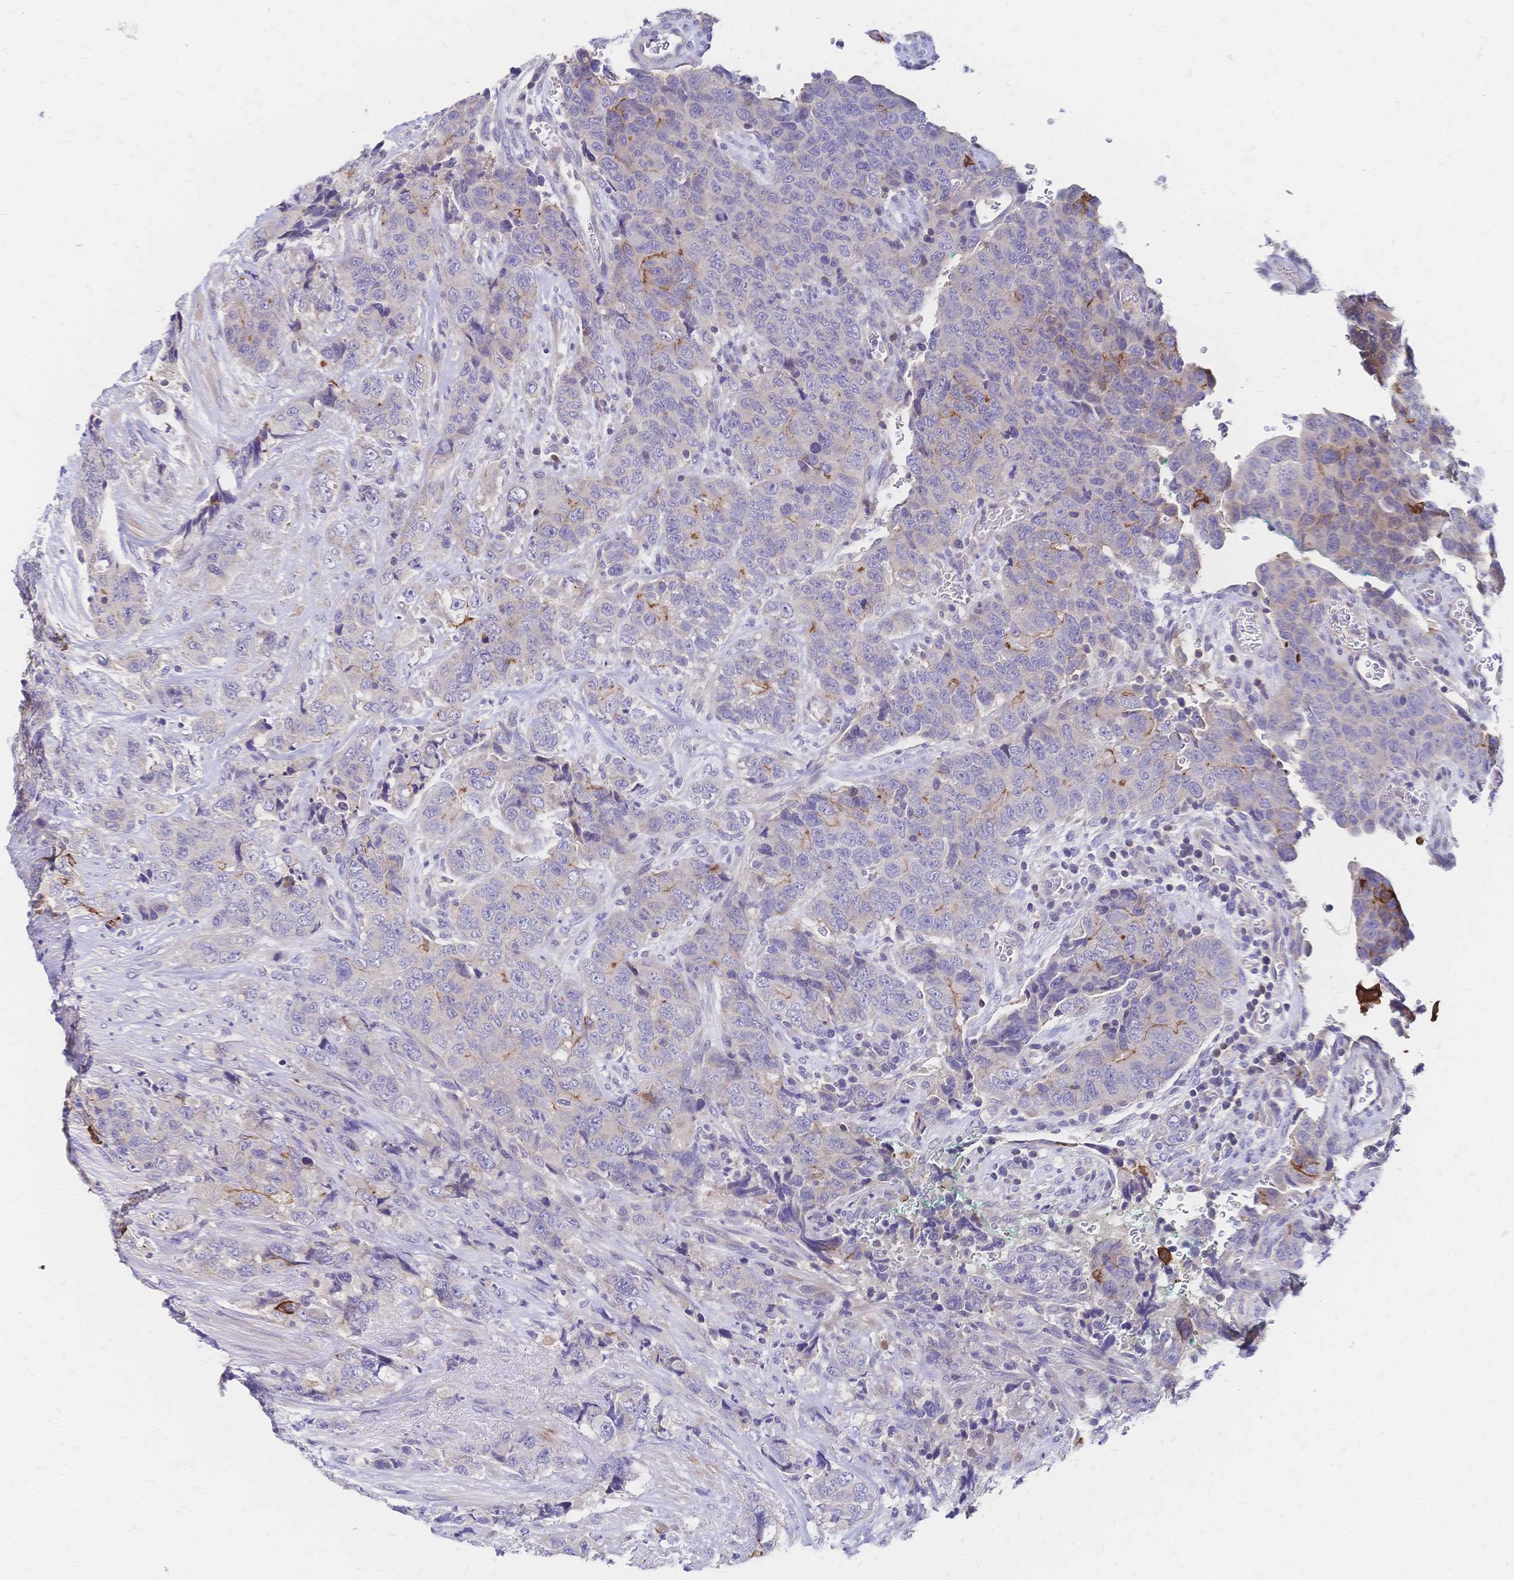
{"staining": {"intensity": "strong", "quantity": "<25%", "location": "cytoplasmic/membranous"}, "tissue": "urothelial cancer", "cell_type": "Tumor cells", "image_type": "cancer", "snomed": [{"axis": "morphology", "description": "Urothelial carcinoma, High grade"}, {"axis": "topography", "description": "Urinary bladder"}], "caption": "This photomicrograph demonstrates IHC staining of human urothelial carcinoma (high-grade), with medium strong cytoplasmic/membranous positivity in approximately <25% of tumor cells.", "gene": "DTNB", "patient": {"sex": "female", "age": 78}}